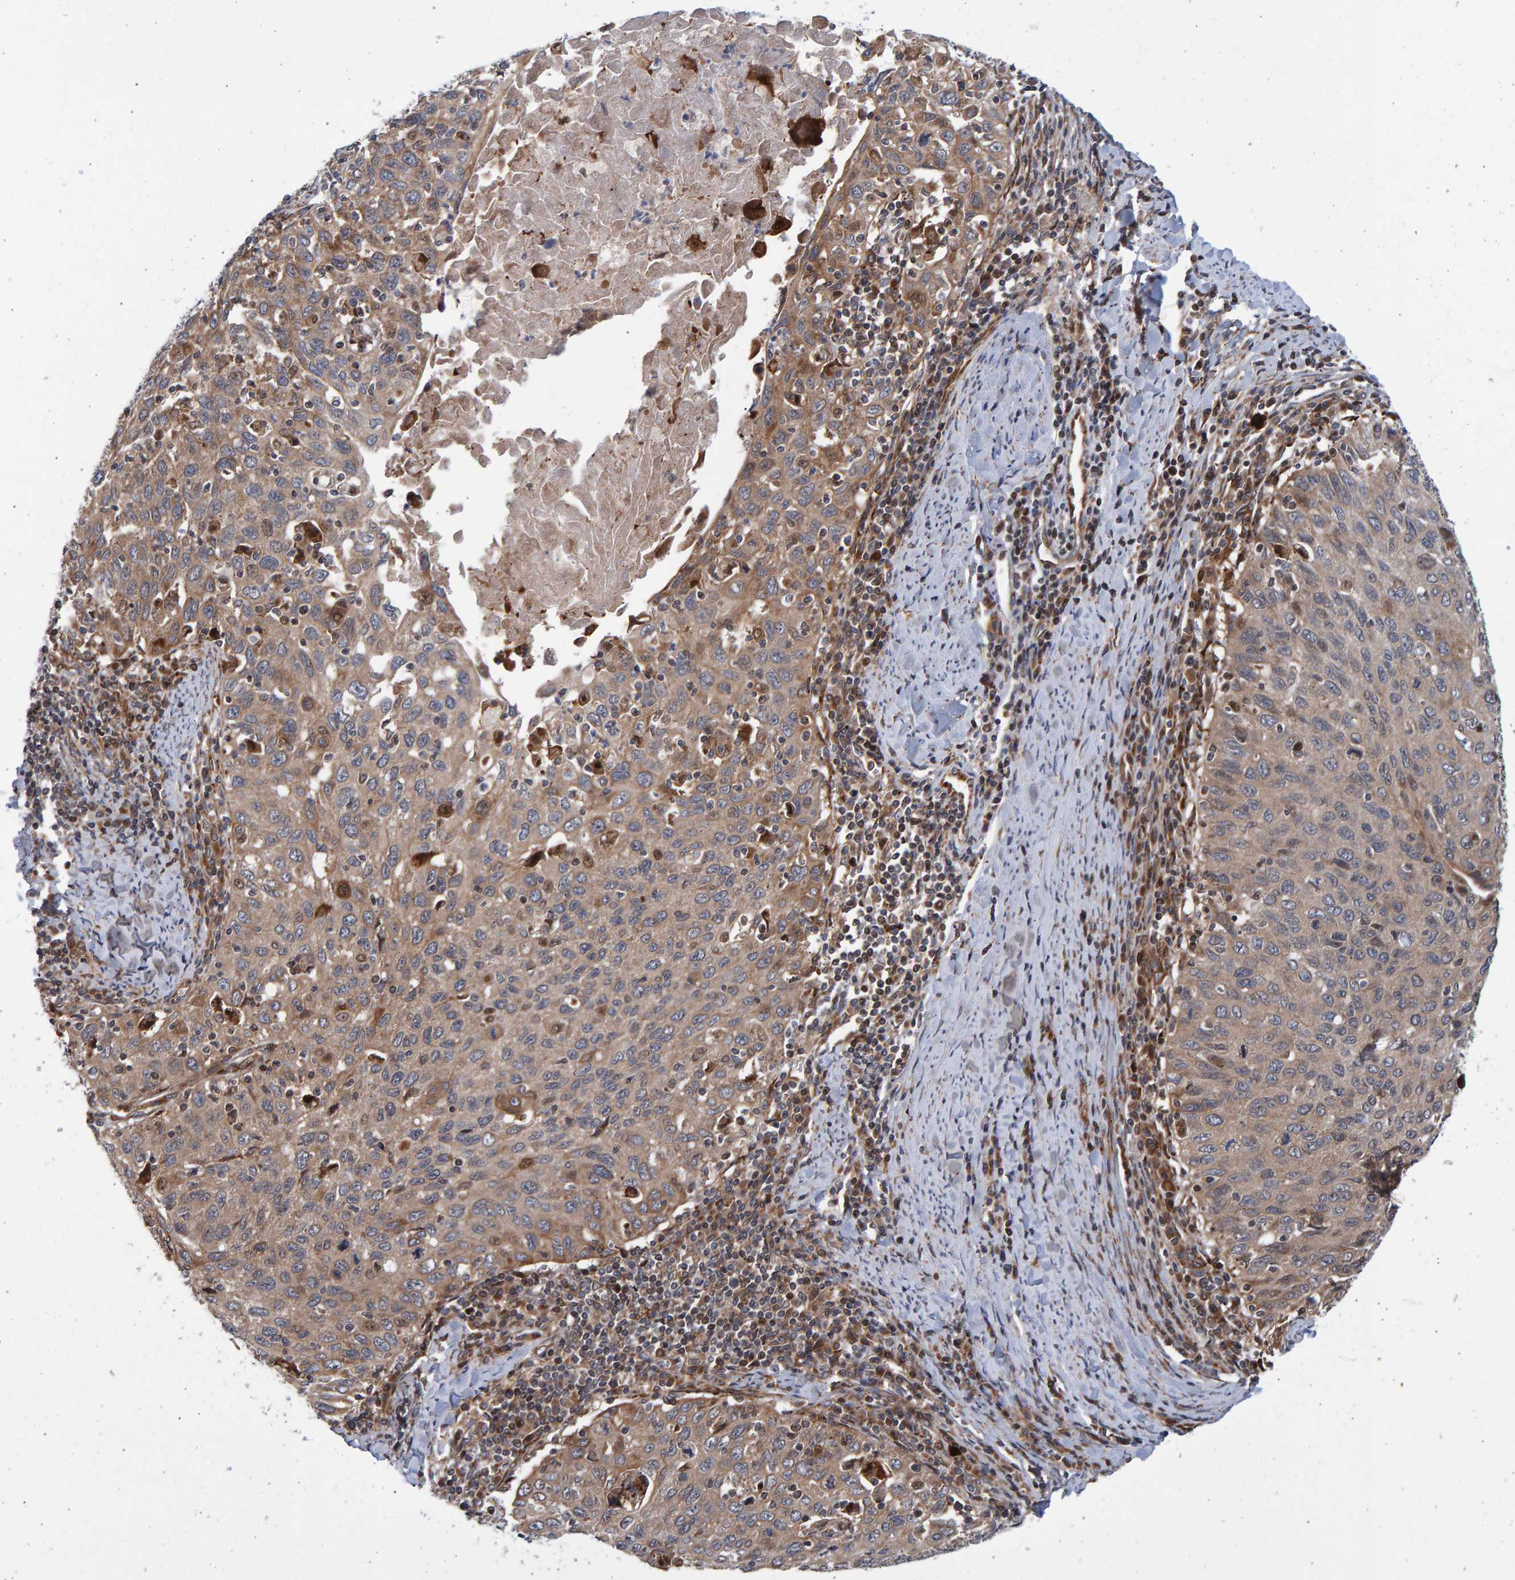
{"staining": {"intensity": "weak", "quantity": "25%-75%", "location": "cytoplasmic/membranous"}, "tissue": "cervical cancer", "cell_type": "Tumor cells", "image_type": "cancer", "snomed": [{"axis": "morphology", "description": "Squamous cell carcinoma, NOS"}, {"axis": "topography", "description": "Cervix"}], "caption": "Protein expression by immunohistochemistry (IHC) shows weak cytoplasmic/membranous expression in approximately 25%-75% of tumor cells in squamous cell carcinoma (cervical).", "gene": "LRBA", "patient": {"sex": "female", "age": 53}}